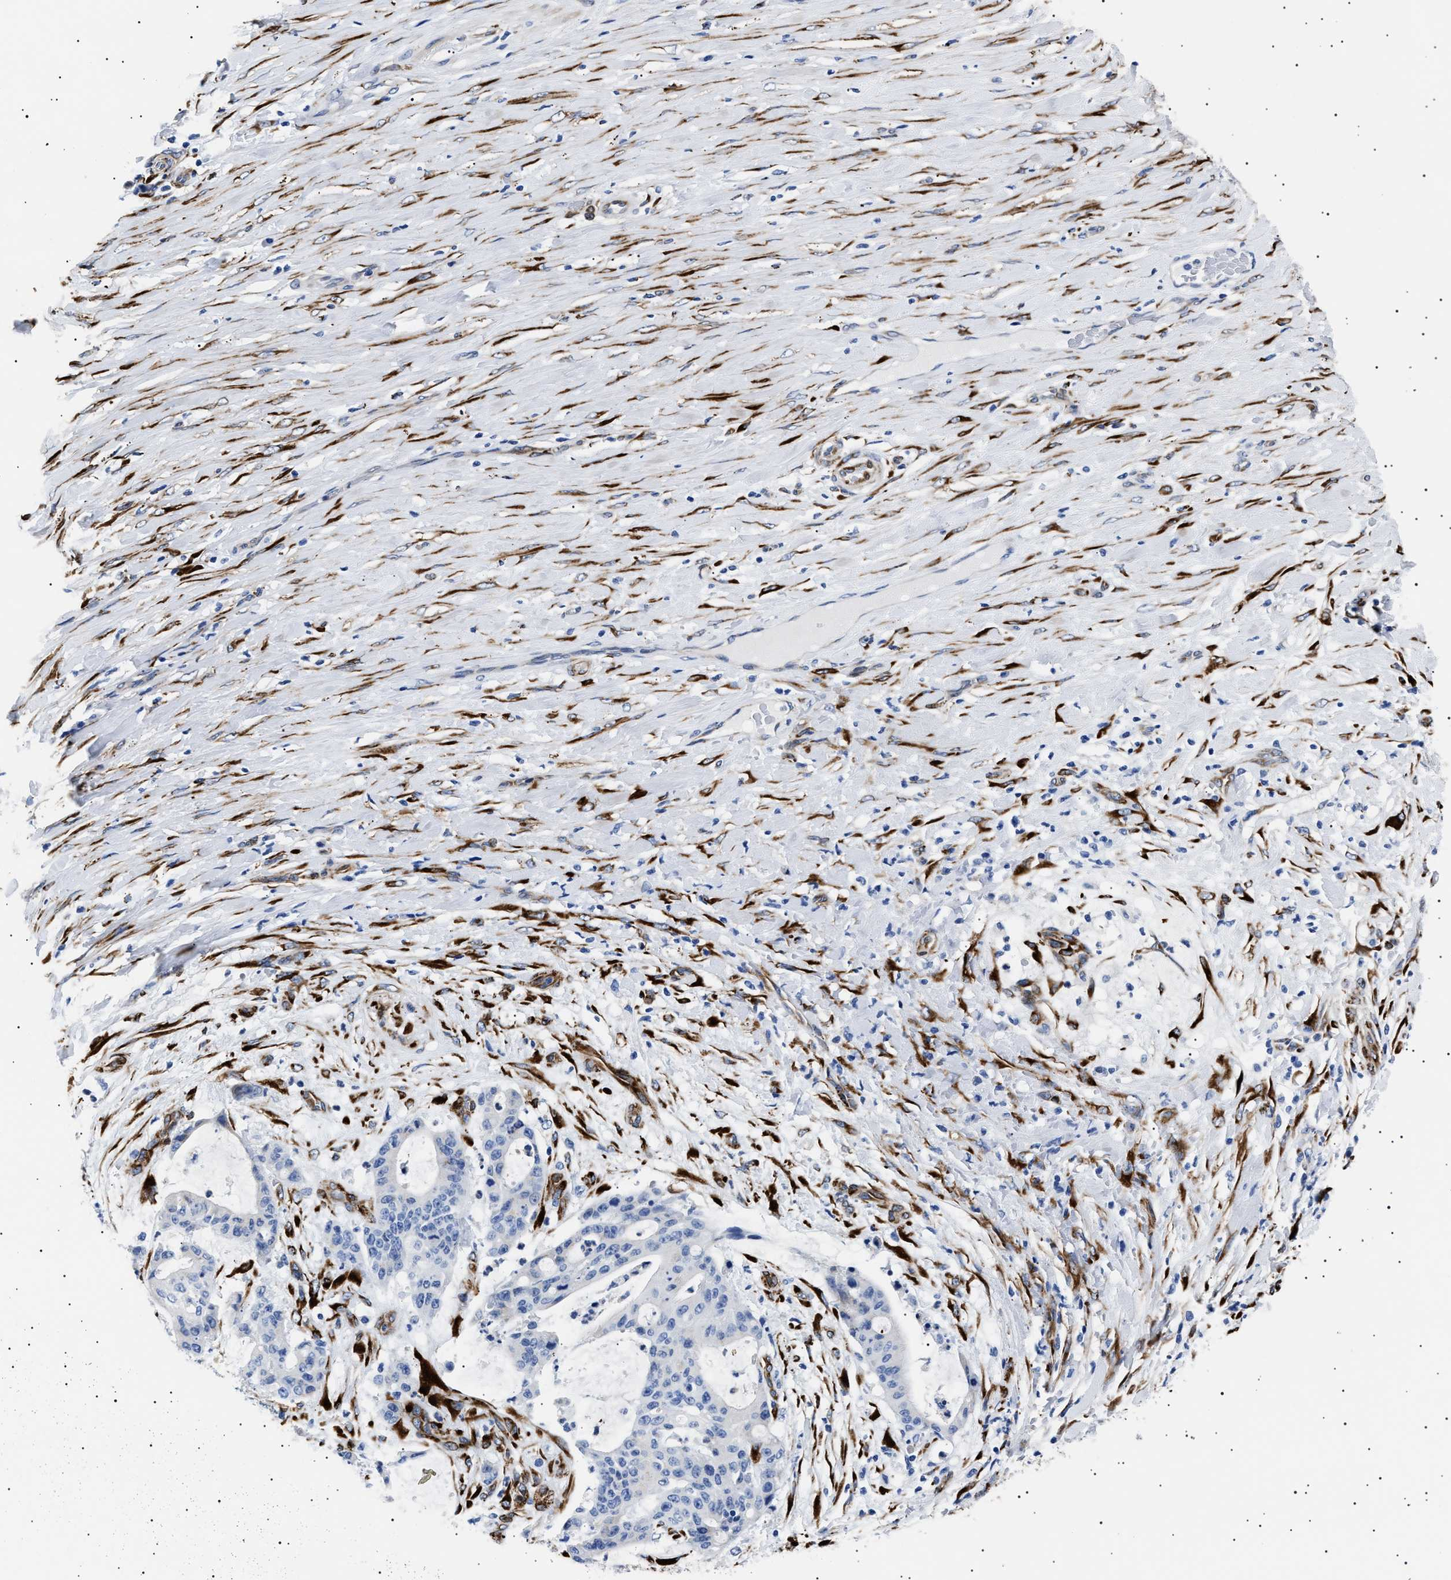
{"staining": {"intensity": "negative", "quantity": "none", "location": "none"}, "tissue": "liver cancer", "cell_type": "Tumor cells", "image_type": "cancer", "snomed": [{"axis": "morphology", "description": "Cholangiocarcinoma"}, {"axis": "topography", "description": "Liver"}], "caption": "Liver cancer (cholangiocarcinoma) stained for a protein using immunohistochemistry (IHC) shows no expression tumor cells.", "gene": "HEMGN", "patient": {"sex": "female", "age": 73}}